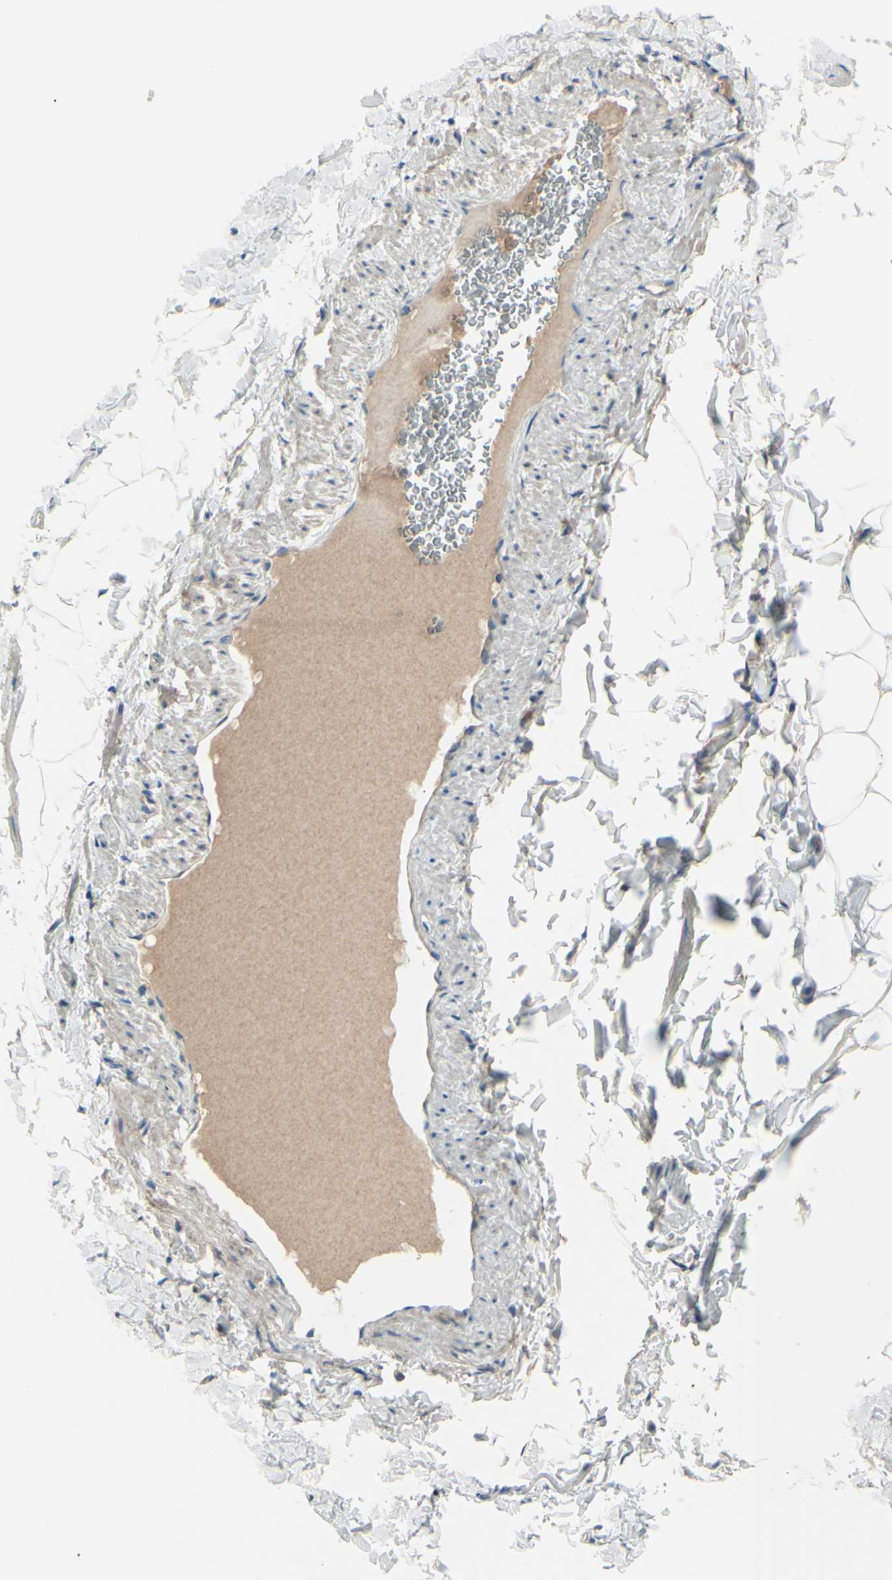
{"staining": {"intensity": "weak", "quantity": ">75%", "location": "cytoplasmic/membranous"}, "tissue": "adipose tissue", "cell_type": "Adipocytes", "image_type": "normal", "snomed": [{"axis": "morphology", "description": "Normal tissue, NOS"}, {"axis": "topography", "description": "Vascular tissue"}], "caption": "A high-resolution image shows immunohistochemistry (IHC) staining of benign adipose tissue, which exhibits weak cytoplasmic/membranous staining in approximately >75% of adipocytes.", "gene": "PCDHGA10", "patient": {"sex": "male", "age": 41}}